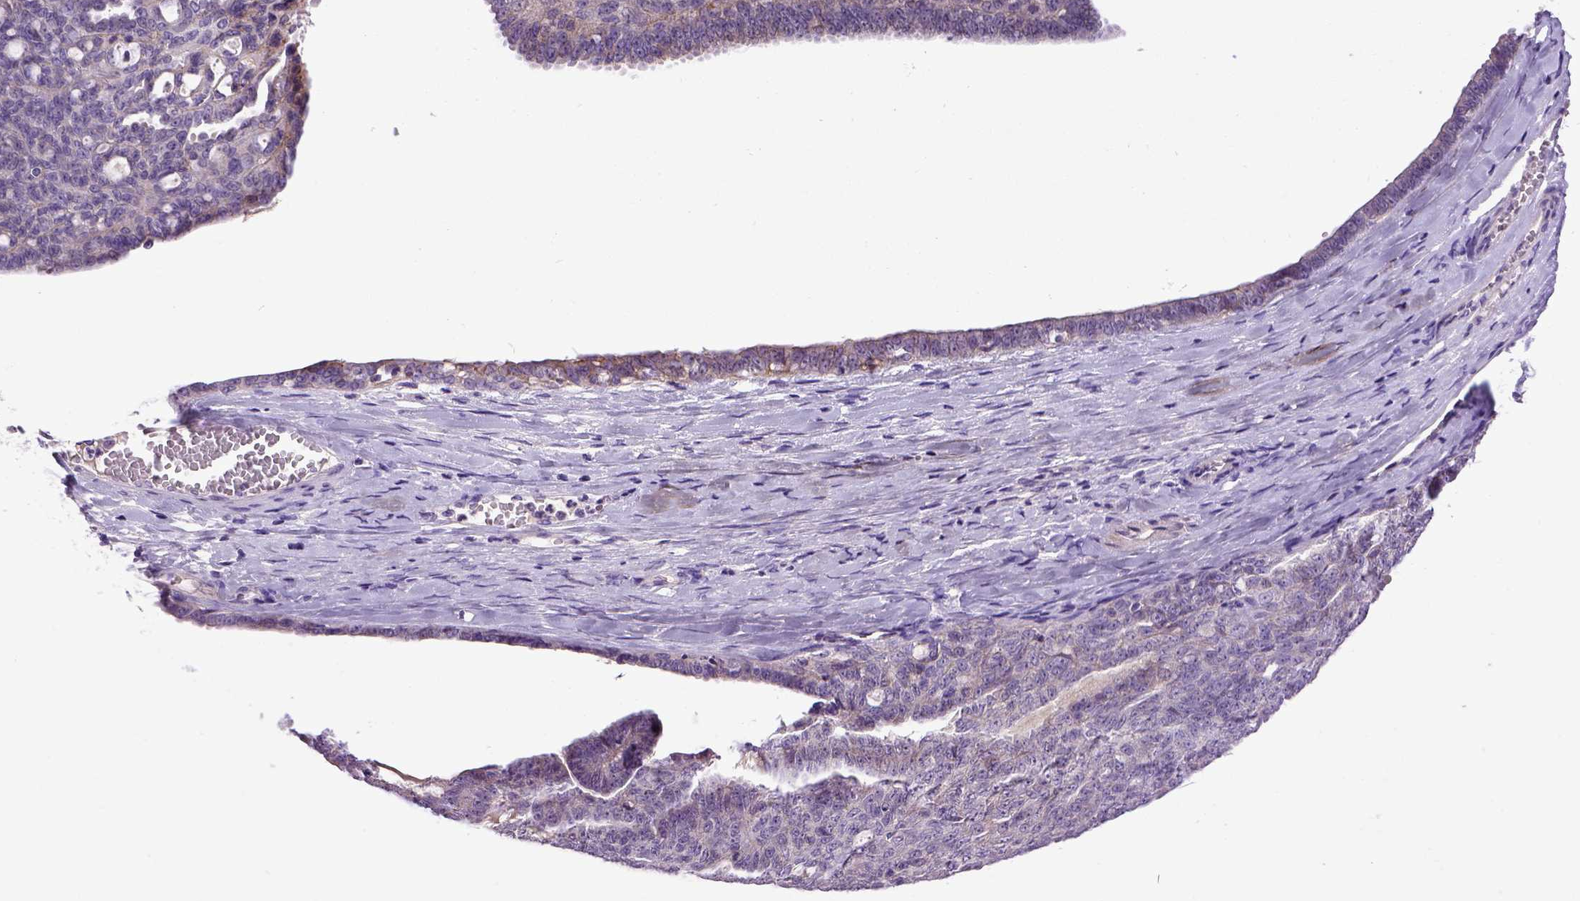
{"staining": {"intensity": "weak", "quantity": "<25%", "location": "cytoplasmic/membranous"}, "tissue": "ovarian cancer", "cell_type": "Tumor cells", "image_type": "cancer", "snomed": [{"axis": "morphology", "description": "Cystadenocarcinoma, serous, NOS"}, {"axis": "topography", "description": "Ovary"}], "caption": "Photomicrograph shows no significant protein expression in tumor cells of serous cystadenocarcinoma (ovarian). (DAB immunohistochemistry visualized using brightfield microscopy, high magnification).", "gene": "CDH1", "patient": {"sex": "female", "age": 71}}